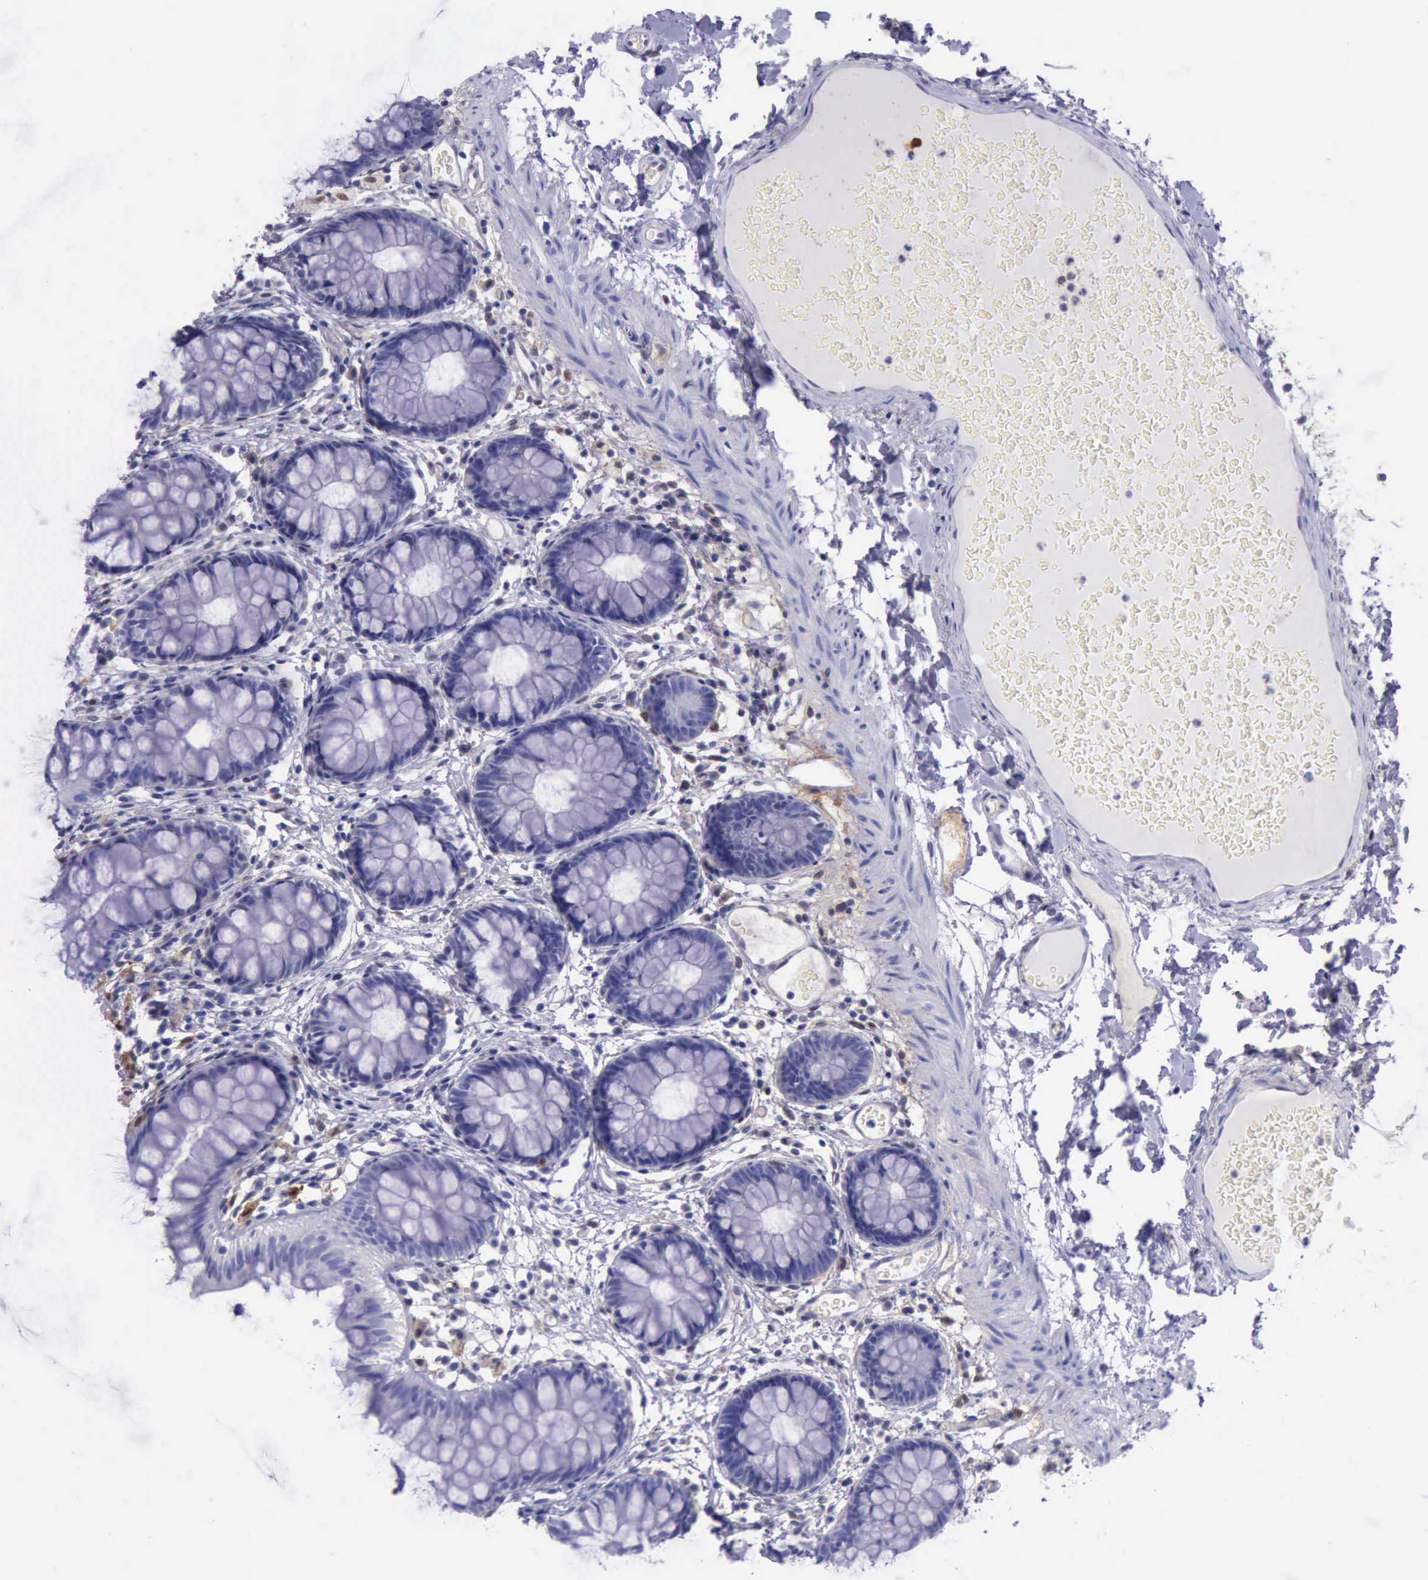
{"staining": {"intensity": "negative", "quantity": "none", "location": "none"}, "tissue": "colon", "cell_type": "Endothelial cells", "image_type": "normal", "snomed": [{"axis": "morphology", "description": "Normal tissue, NOS"}, {"axis": "topography", "description": "Smooth muscle"}, {"axis": "topography", "description": "Colon"}], "caption": "Endothelial cells are negative for brown protein staining in benign colon. Brightfield microscopy of immunohistochemistry stained with DAB (3,3'-diaminobenzidine) (brown) and hematoxylin (blue), captured at high magnification.", "gene": "TYMP", "patient": {"sex": "male", "age": 67}}